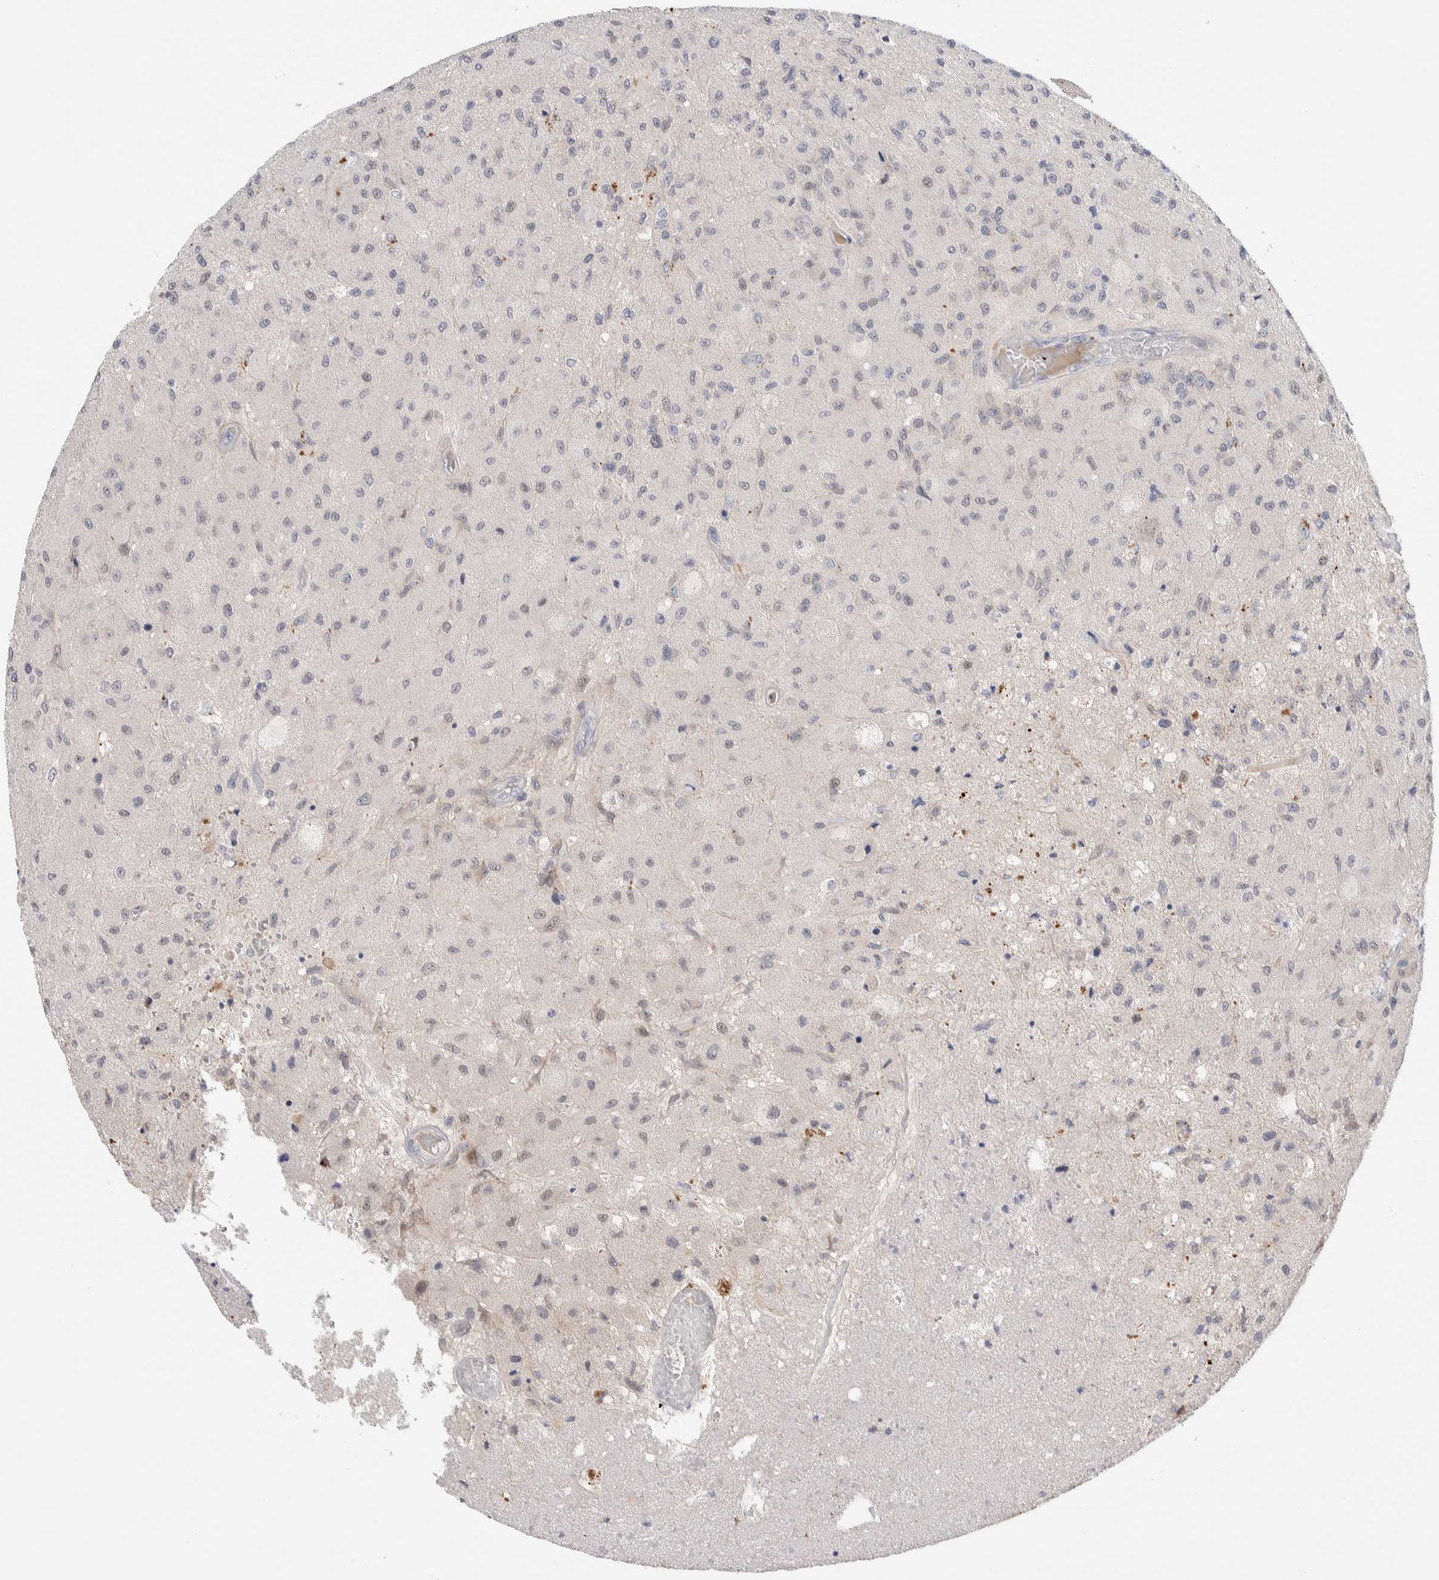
{"staining": {"intensity": "negative", "quantity": "none", "location": "none"}, "tissue": "glioma", "cell_type": "Tumor cells", "image_type": "cancer", "snomed": [{"axis": "morphology", "description": "Normal tissue, NOS"}, {"axis": "morphology", "description": "Glioma, malignant, High grade"}, {"axis": "topography", "description": "Cerebral cortex"}], "caption": "Immunohistochemistry (IHC) image of neoplastic tissue: malignant high-grade glioma stained with DAB (3,3'-diaminobenzidine) displays no significant protein staining in tumor cells. (Stains: DAB immunohistochemistry (IHC) with hematoxylin counter stain, Microscopy: brightfield microscopy at high magnification).", "gene": "DNAJB6", "patient": {"sex": "male", "age": 77}}